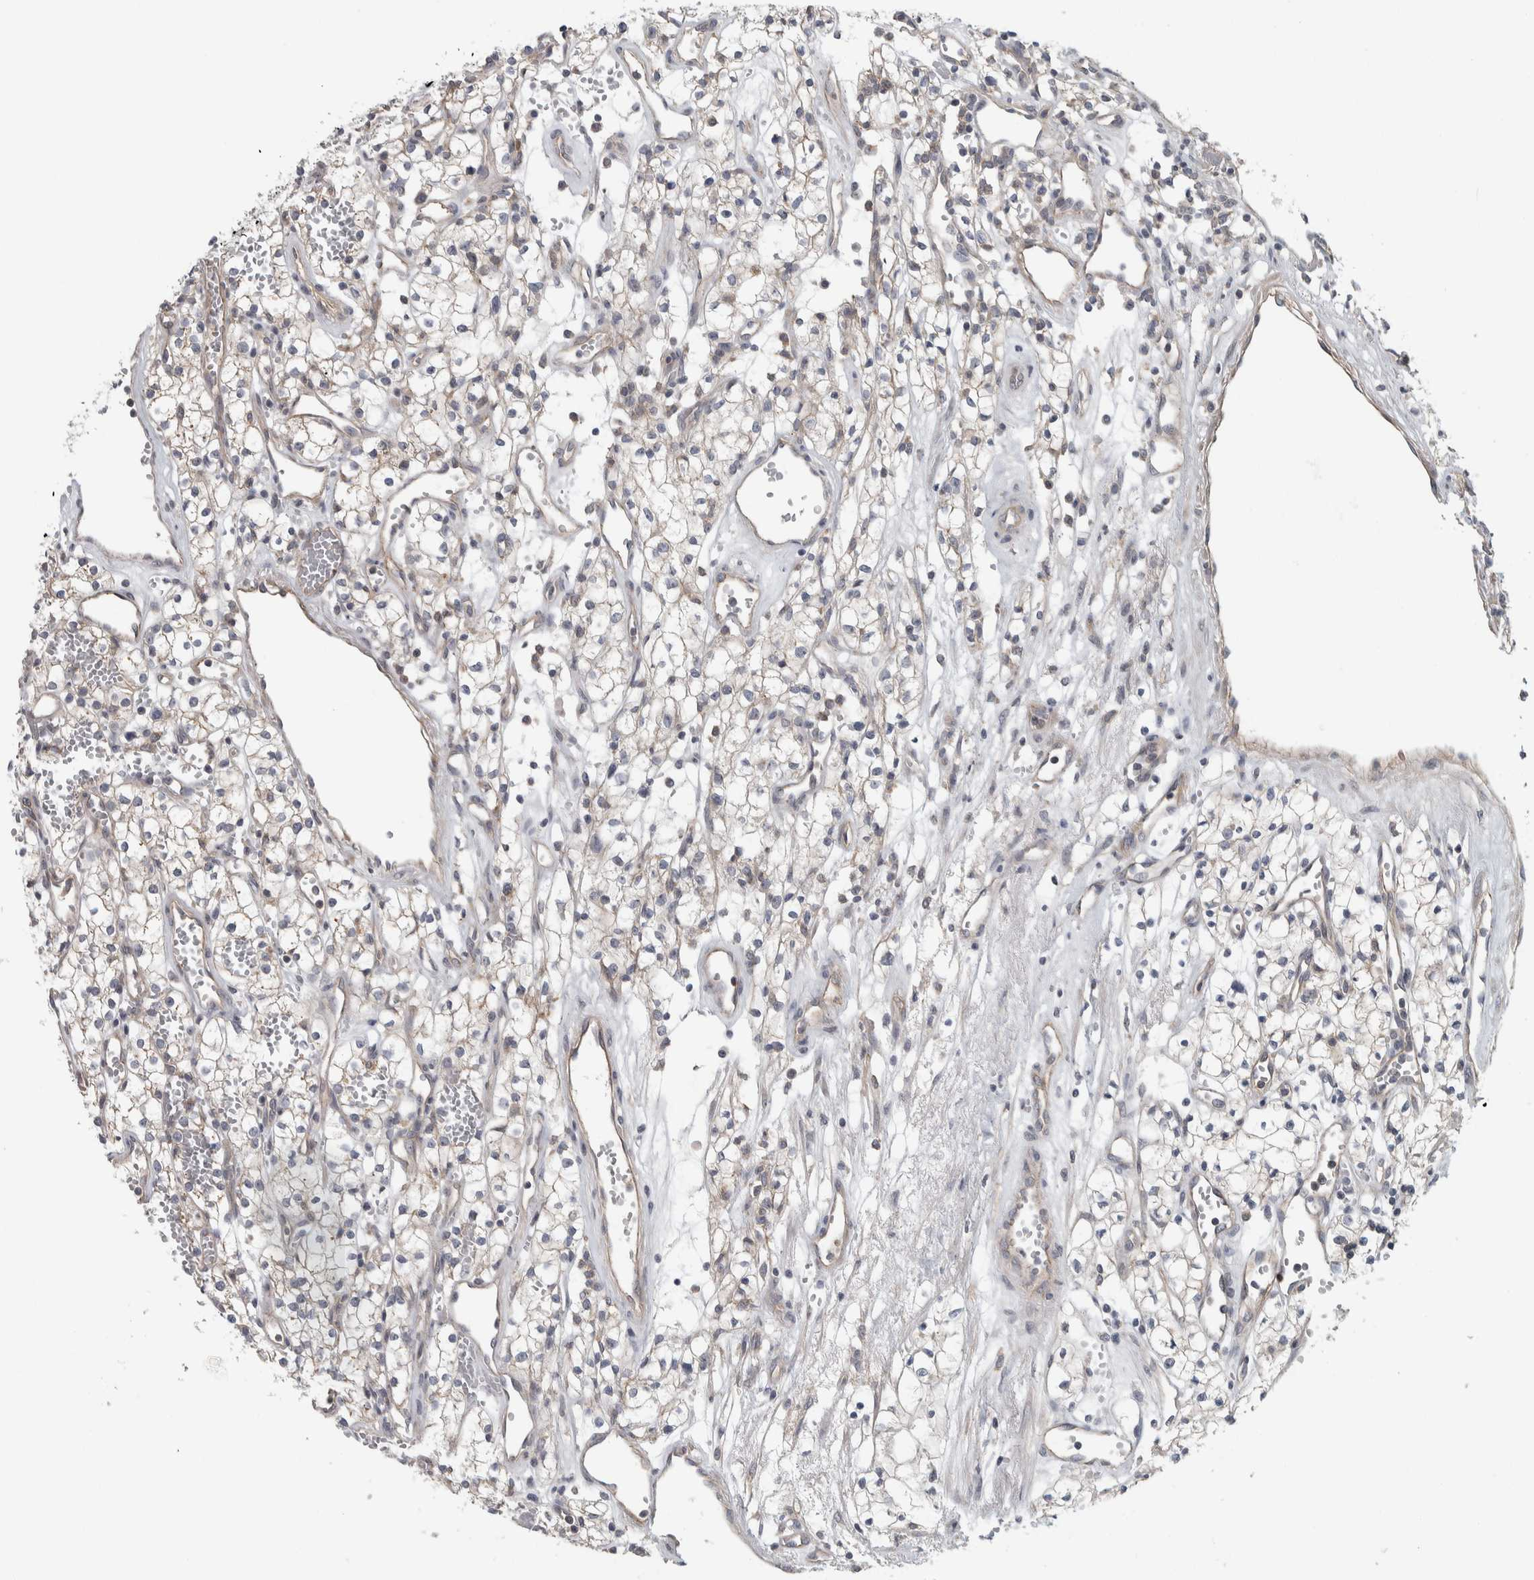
{"staining": {"intensity": "negative", "quantity": "none", "location": "none"}, "tissue": "renal cancer", "cell_type": "Tumor cells", "image_type": "cancer", "snomed": [{"axis": "morphology", "description": "Adenocarcinoma, NOS"}, {"axis": "topography", "description": "Kidney"}], "caption": "Micrograph shows no protein staining in tumor cells of renal cancer tissue.", "gene": "KCNJ3", "patient": {"sex": "male", "age": 59}}